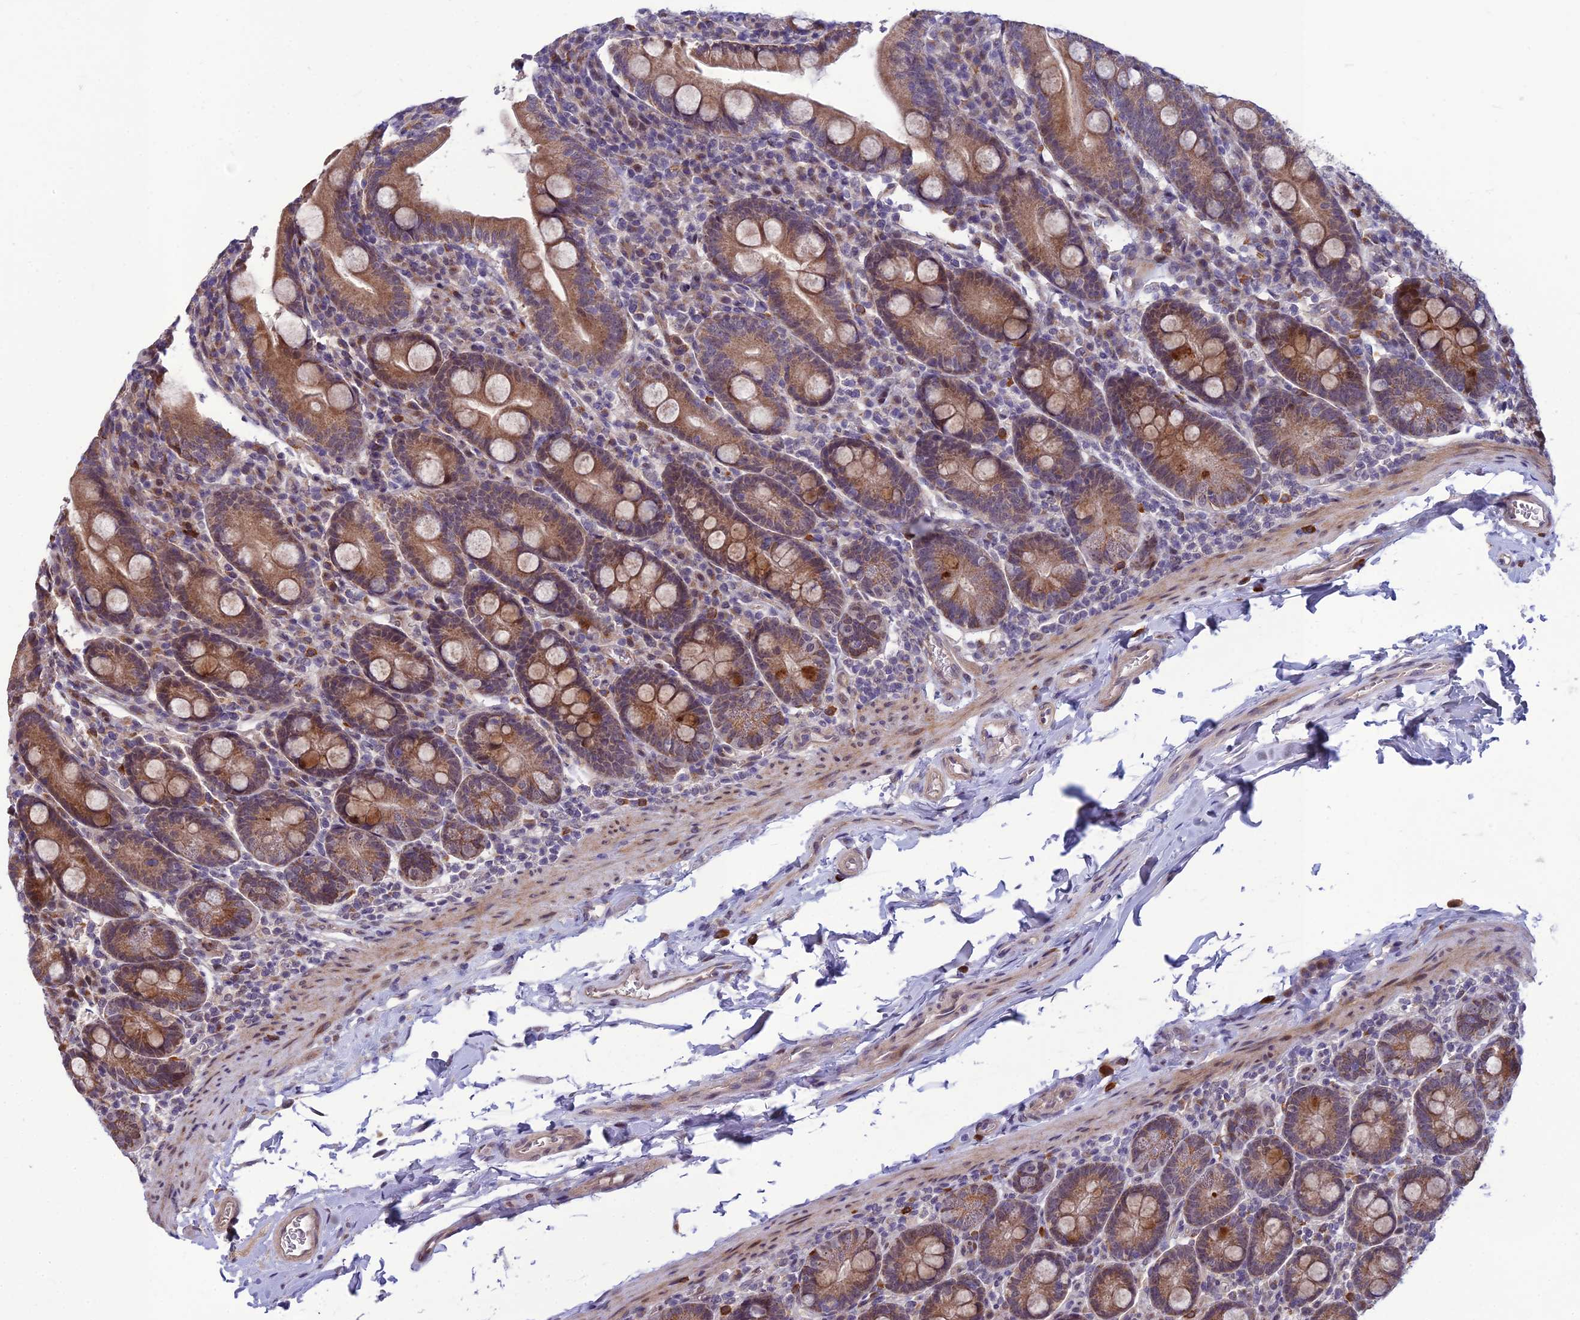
{"staining": {"intensity": "moderate", "quantity": ">75%", "location": "cytoplasmic/membranous"}, "tissue": "duodenum", "cell_type": "Glandular cells", "image_type": "normal", "snomed": [{"axis": "morphology", "description": "Normal tissue, NOS"}, {"axis": "topography", "description": "Duodenum"}], "caption": "A histopathology image showing moderate cytoplasmic/membranous staining in about >75% of glandular cells in unremarkable duodenum, as visualized by brown immunohistochemical staining.", "gene": "FBRS", "patient": {"sex": "male", "age": 35}}